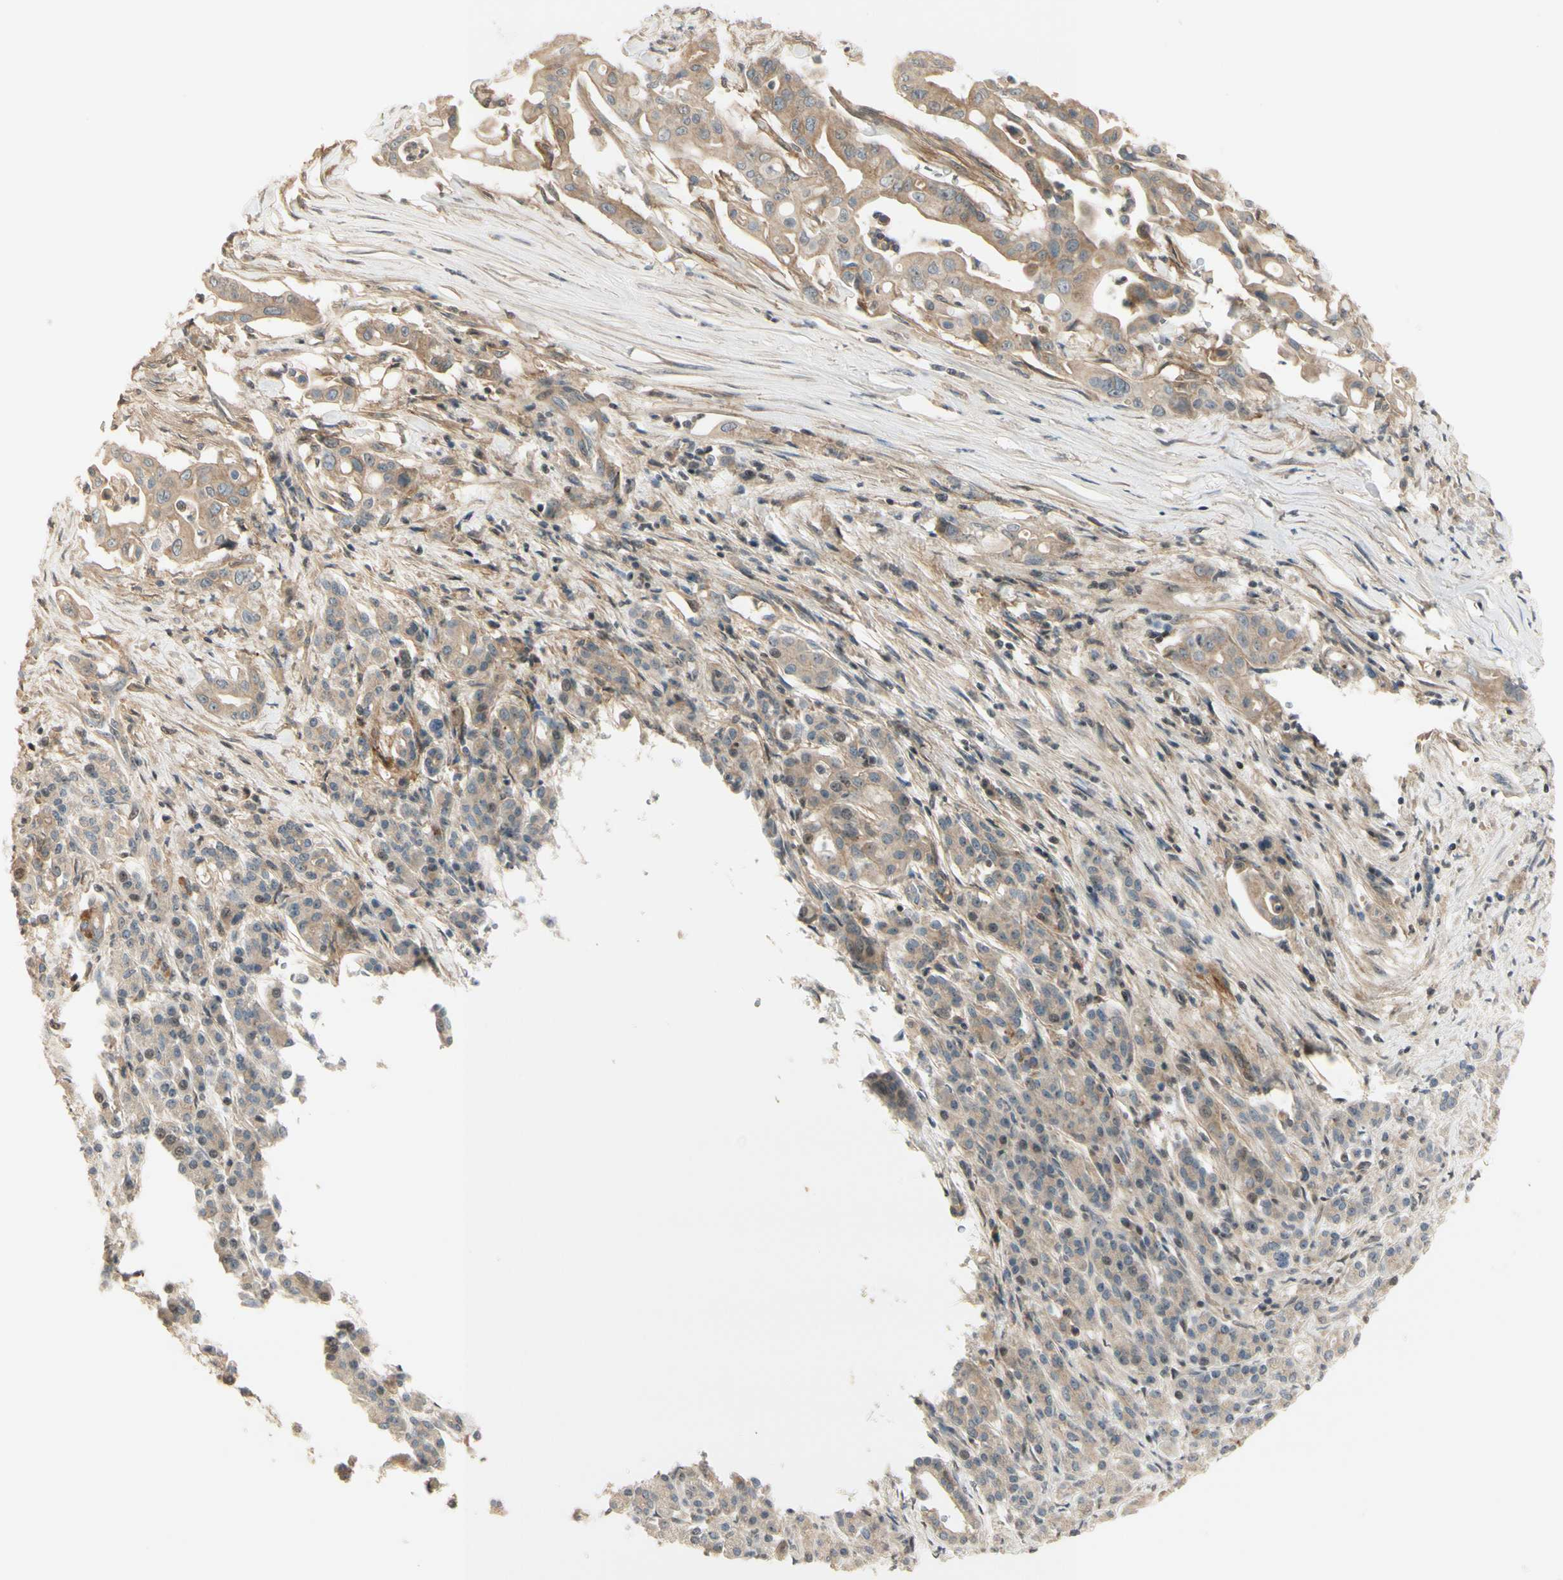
{"staining": {"intensity": "weak", "quantity": ">75%", "location": "cytoplasmic/membranous"}, "tissue": "pancreatic cancer", "cell_type": "Tumor cells", "image_type": "cancer", "snomed": [{"axis": "morphology", "description": "Normal tissue, NOS"}, {"axis": "topography", "description": "Pancreas"}], "caption": "Protein expression analysis of pancreatic cancer demonstrates weak cytoplasmic/membranous positivity in approximately >75% of tumor cells. The staining is performed using DAB (3,3'-diaminobenzidine) brown chromogen to label protein expression. The nuclei are counter-stained blue using hematoxylin.", "gene": "NFYA", "patient": {"sex": "male", "age": 42}}